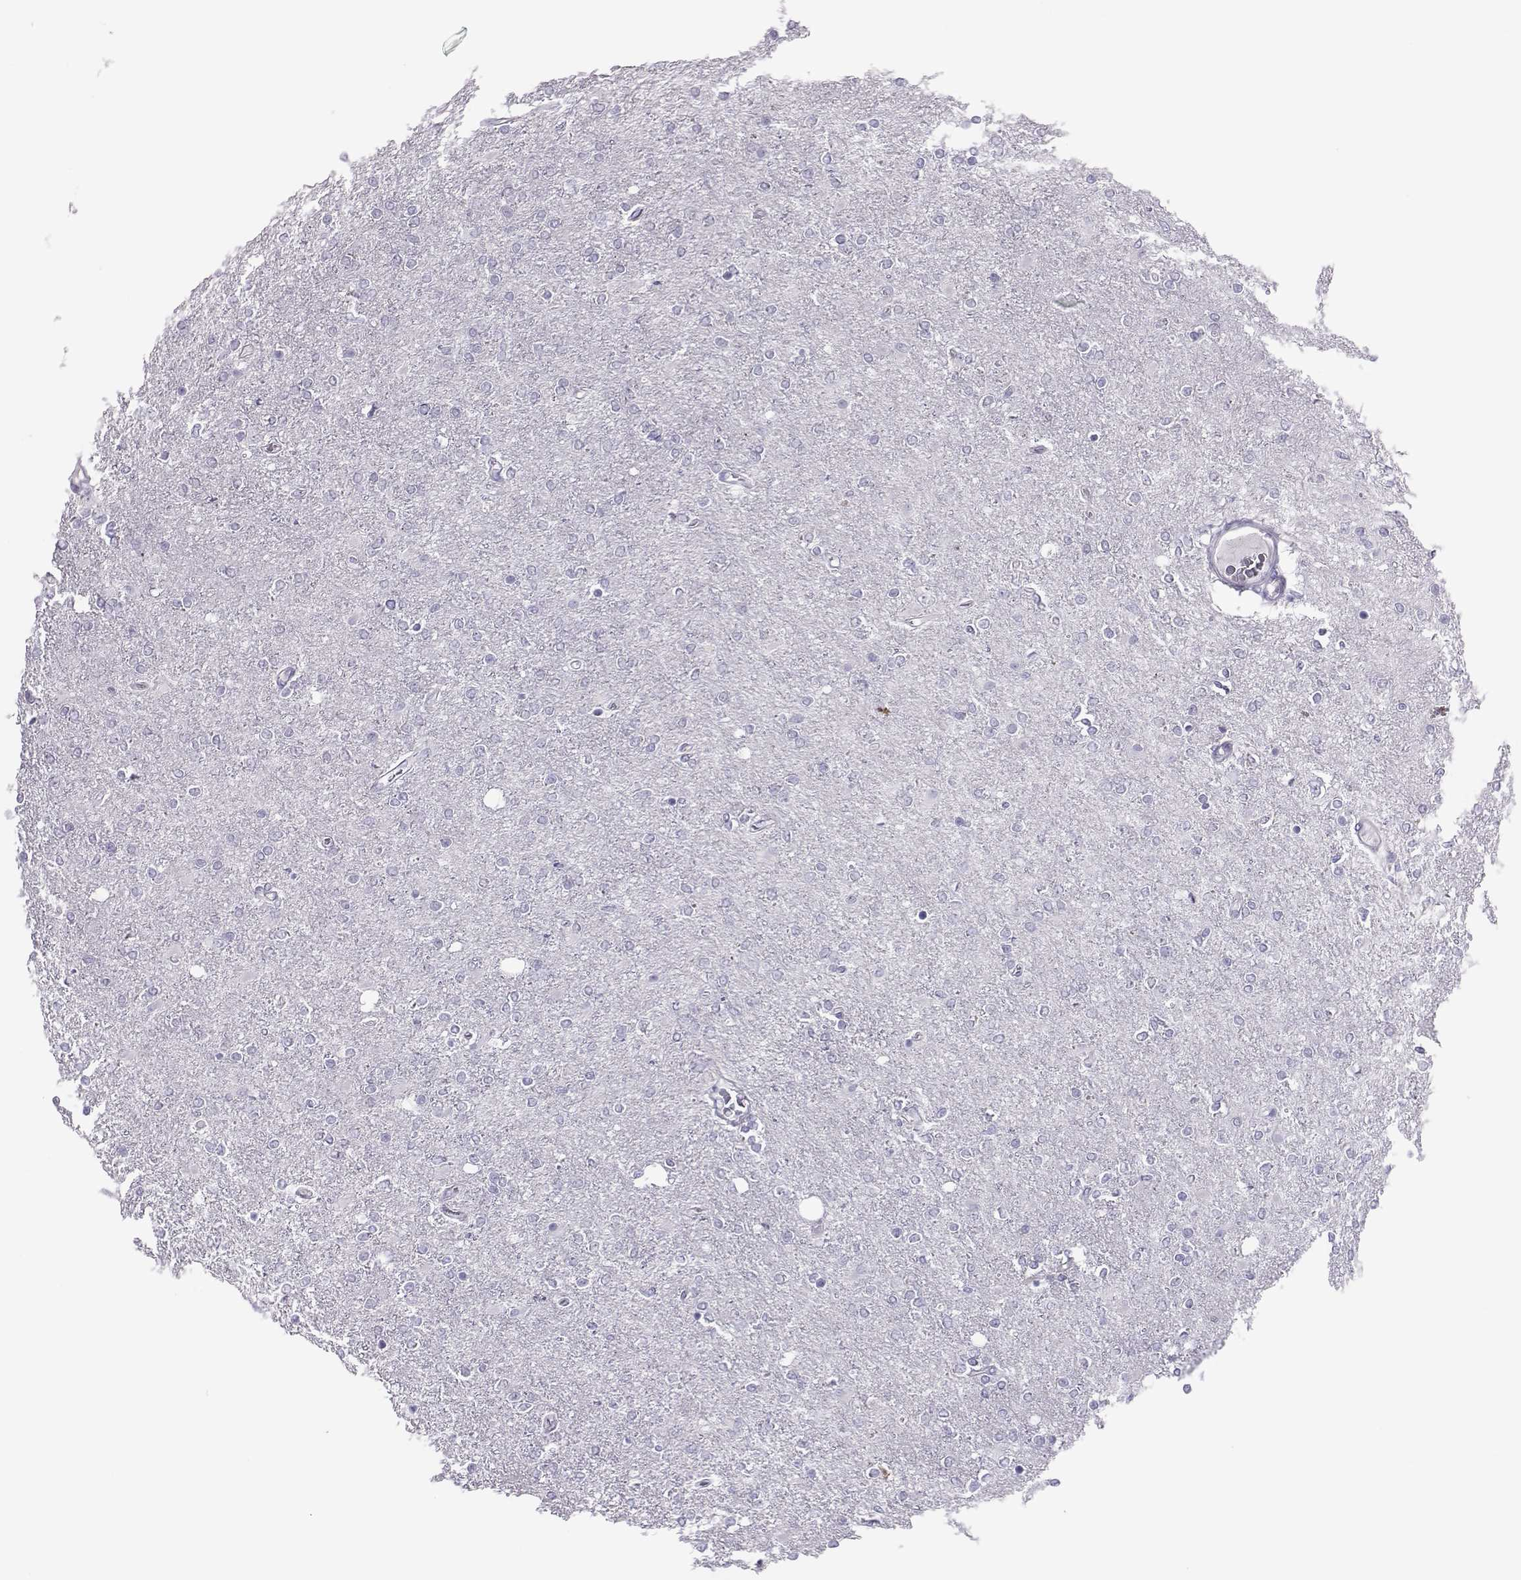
{"staining": {"intensity": "negative", "quantity": "none", "location": "none"}, "tissue": "glioma", "cell_type": "Tumor cells", "image_type": "cancer", "snomed": [{"axis": "morphology", "description": "Glioma, malignant, High grade"}, {"axis": "topography", "description": "Cerebral cortex"}], "caption": "A histopathology image of malignant glioma (high-grade) stained for a protein displays no brown staining in tumor cells. Nuclei are stained in blue.", "gene": "TRPM7", "patient": {"sex": "male", "age": 70}}